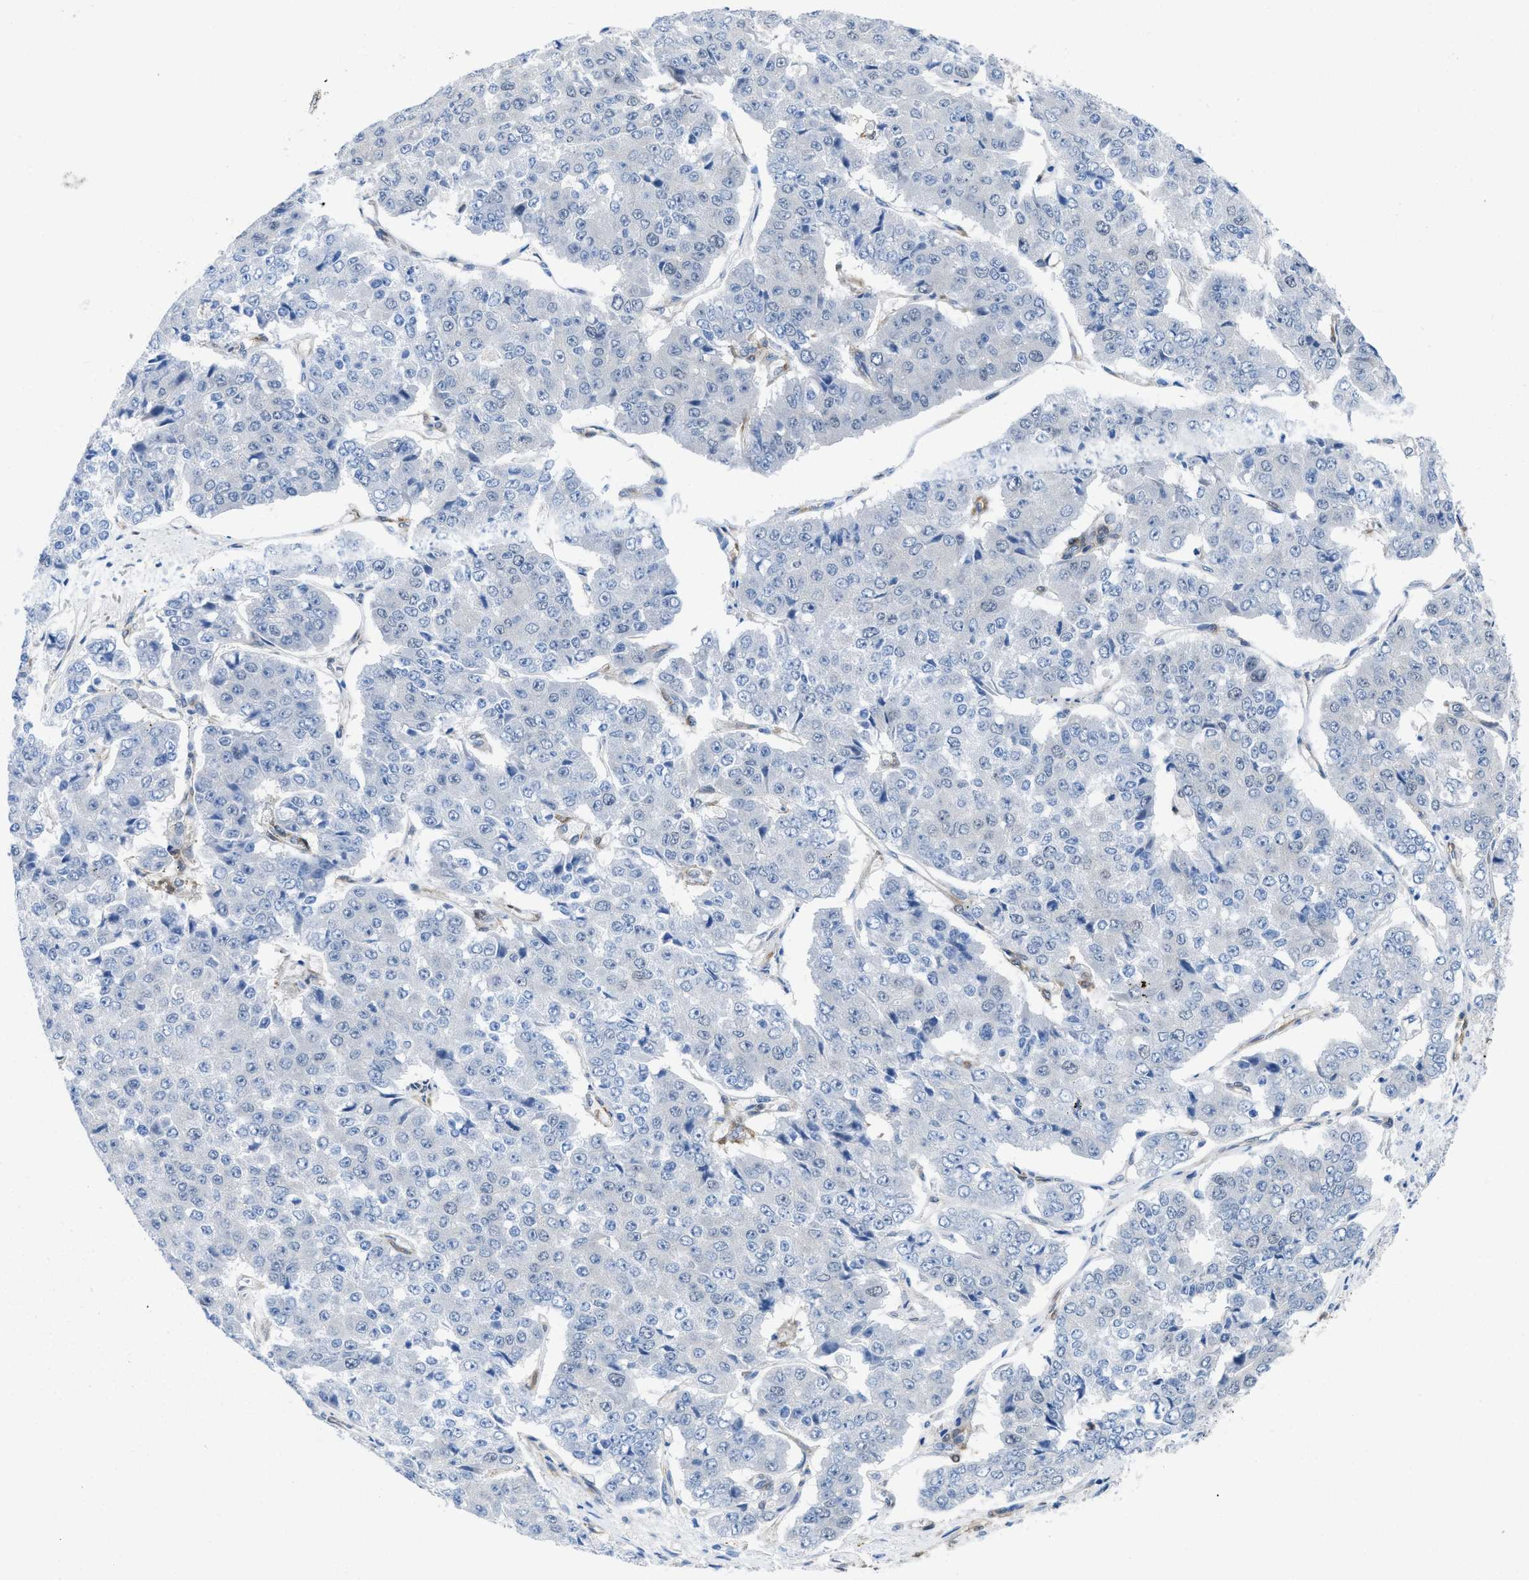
{"staining": {"intensity": "negative", "quantity": "none", "location": "none"}, "tissue": "pancreatic cancer", "cell_type": "Tumor cells", "image_type": "cancer", "snomed": [{"axis": "morphology", "description": "Adenocarcinoma, NOS"}, {"axis": "topography", "description": "Pancreas"}], "caption": "DAB (3,3'-diaminobenzidine) immunohistochemical staining of pancreatic cancer (adenocarcinoma) shows no significant positivity in tumor cells.", "gene": "PDLIM5", "patient": {"sex": "male", "age": 50}}